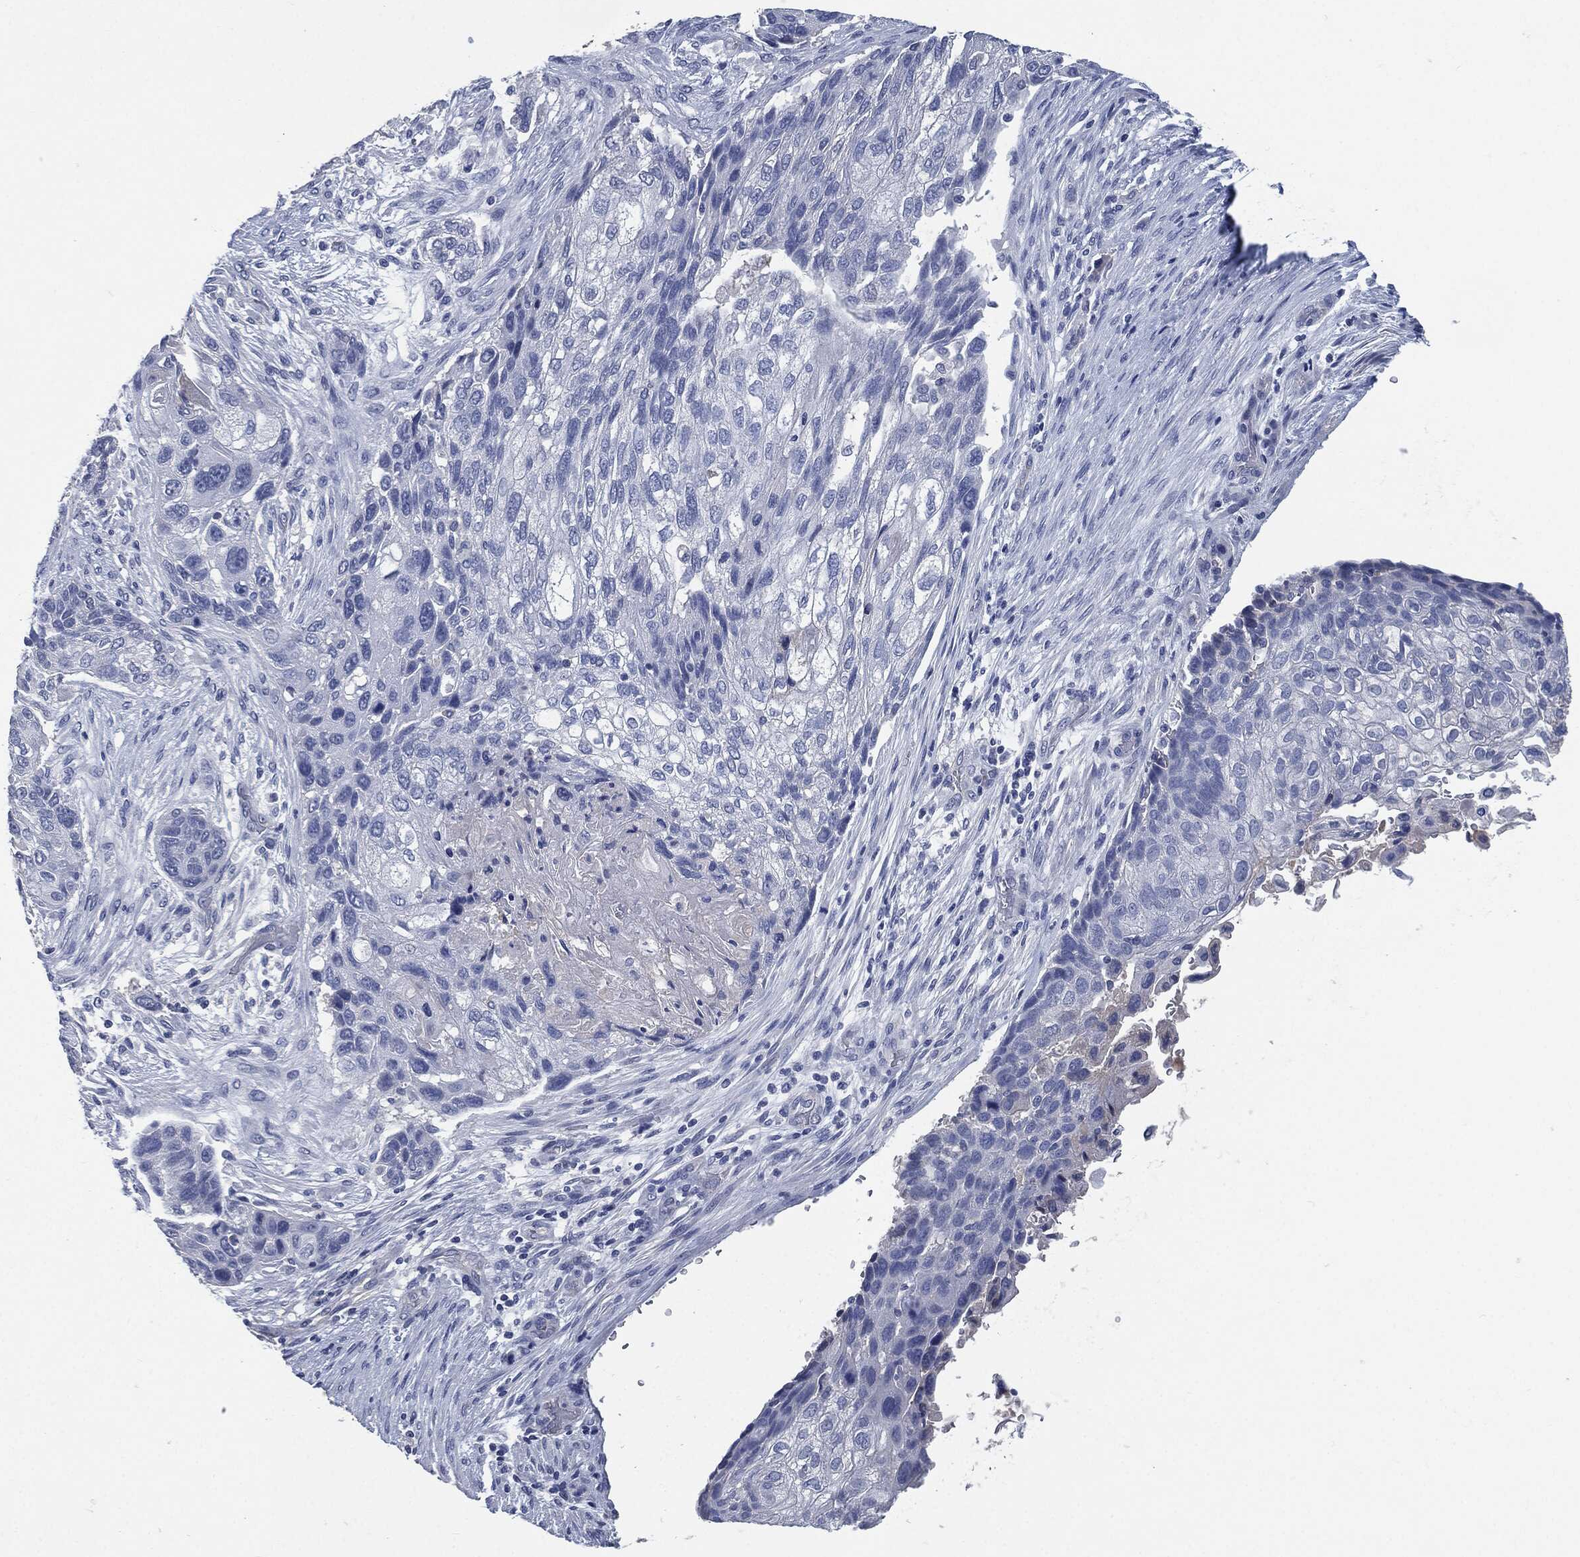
{"staining": {"intensity": "negative", "quantity": "none", "location": "none"}, "tissue": "lung cancer", "cell_type": "Tumor cells", "image_type": "cancer", "snomed": [{"axis": "morphology", "description": "Normal tissue, NOS"}, {"axis": "morphology", "description": "Squamous cell carcinoma, NOS"}, {"axis": "topography", "description": "Bronchus"}, {"axis": "topography", "description": "Lung"}], "caption": "DAB (3,3'-diaminobenzidine) immunohistochemical staining of lung squamous cell carcinoma displays no significant expression in tumor cells. (Brightfield microscopy of DAB IHC at high magnification).", "gene": "CD27", "patient": {"sex": "male", "age": 69}}